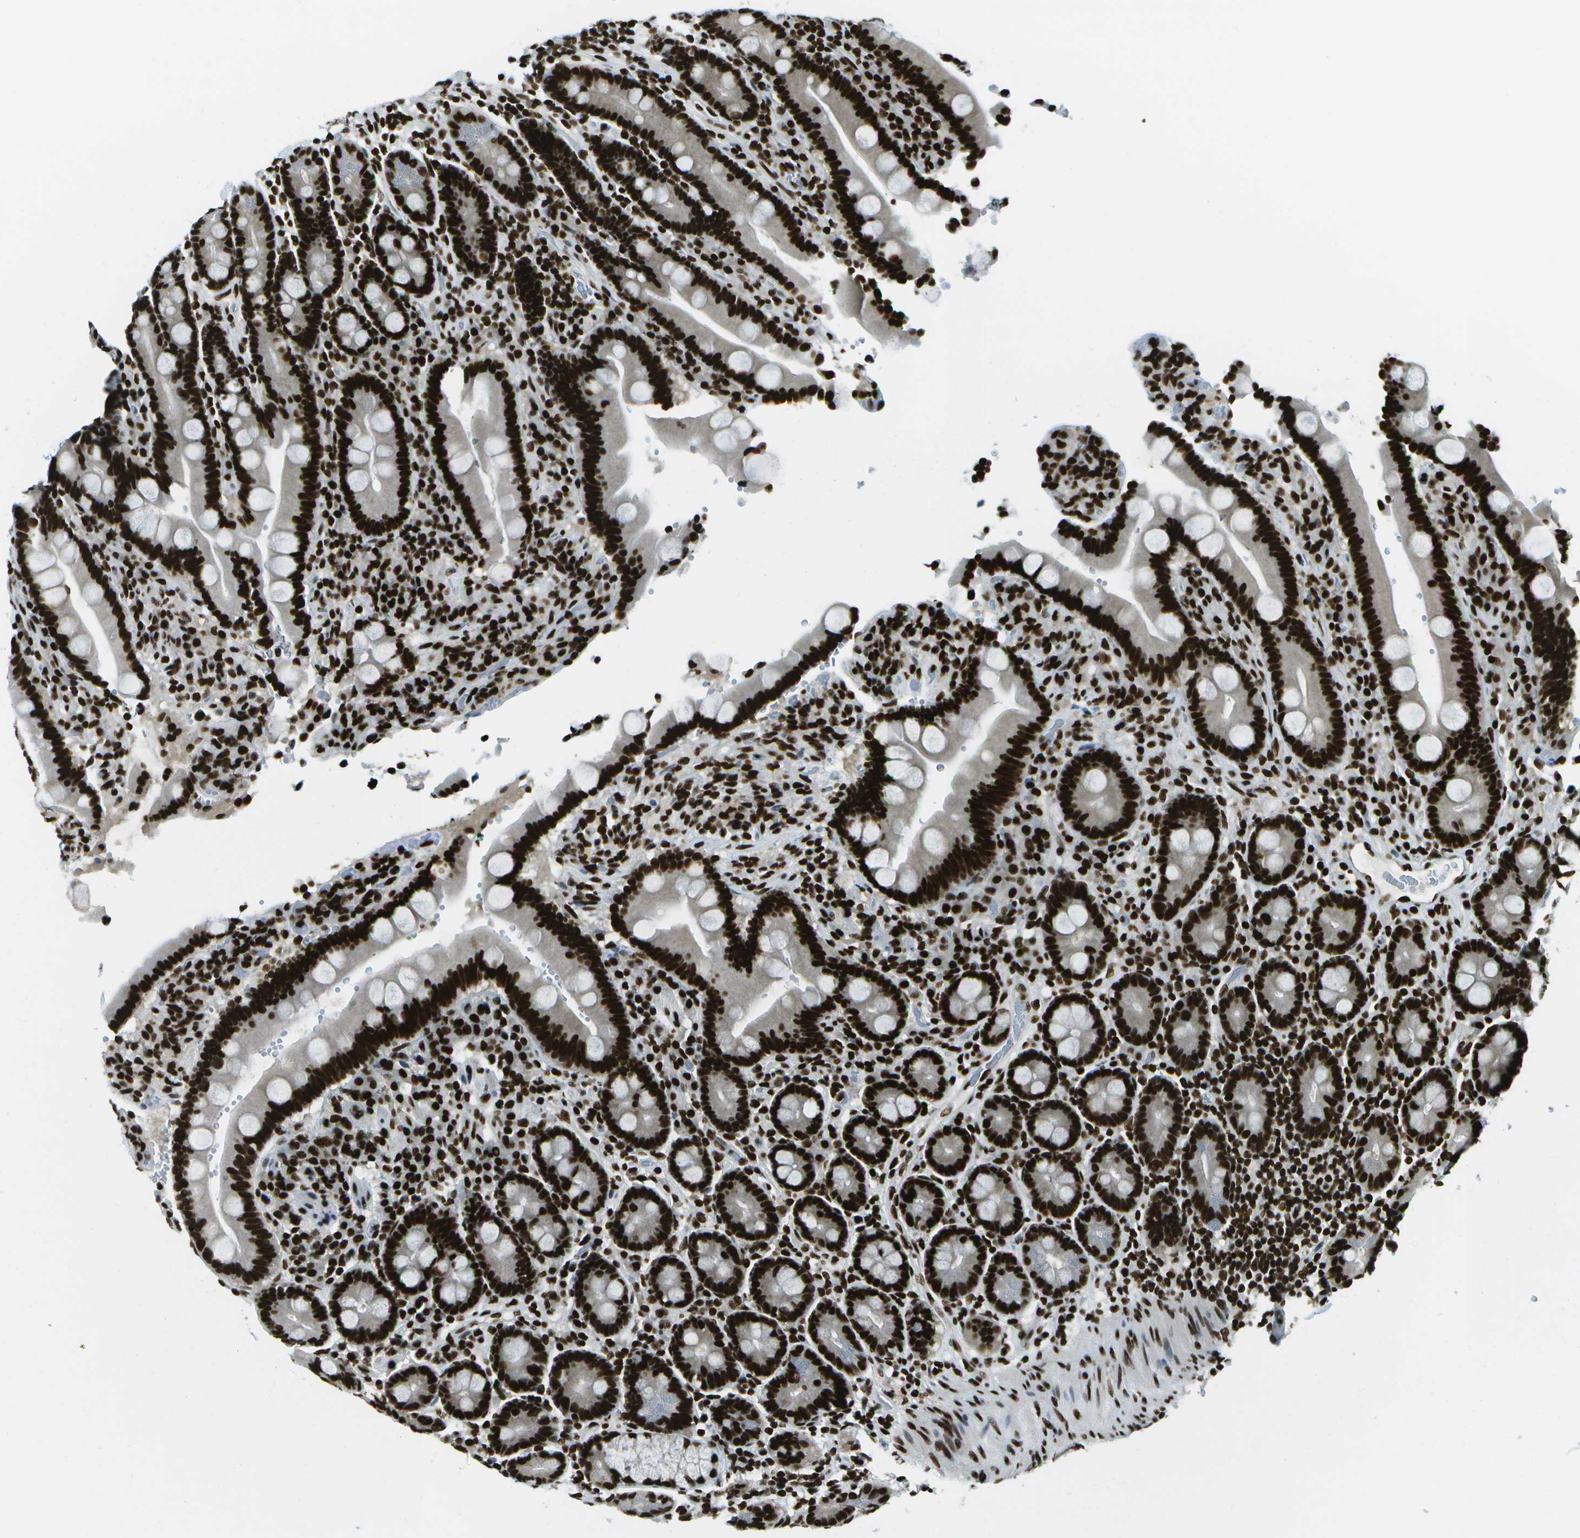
{"staining": {"intensity": "strong", "quantity": ">75%", "location": "nuclear"}, "tissue": "duodenum", "cell_type": "Glandular cells", "image_type": "normal", "snomed": [{"axis": "morphology", "description": "Normal tissue, NOS"}, {"axis": "topography", "description": "Small intestine, NOS"}], "caption": "IHC of unremarkable human duodenum exhibits high levels of strong nuclear positivity in approximately >75% of glandular cells.", "gene": "GLYR1", "patient": {"sex": "female", "age": 71}}